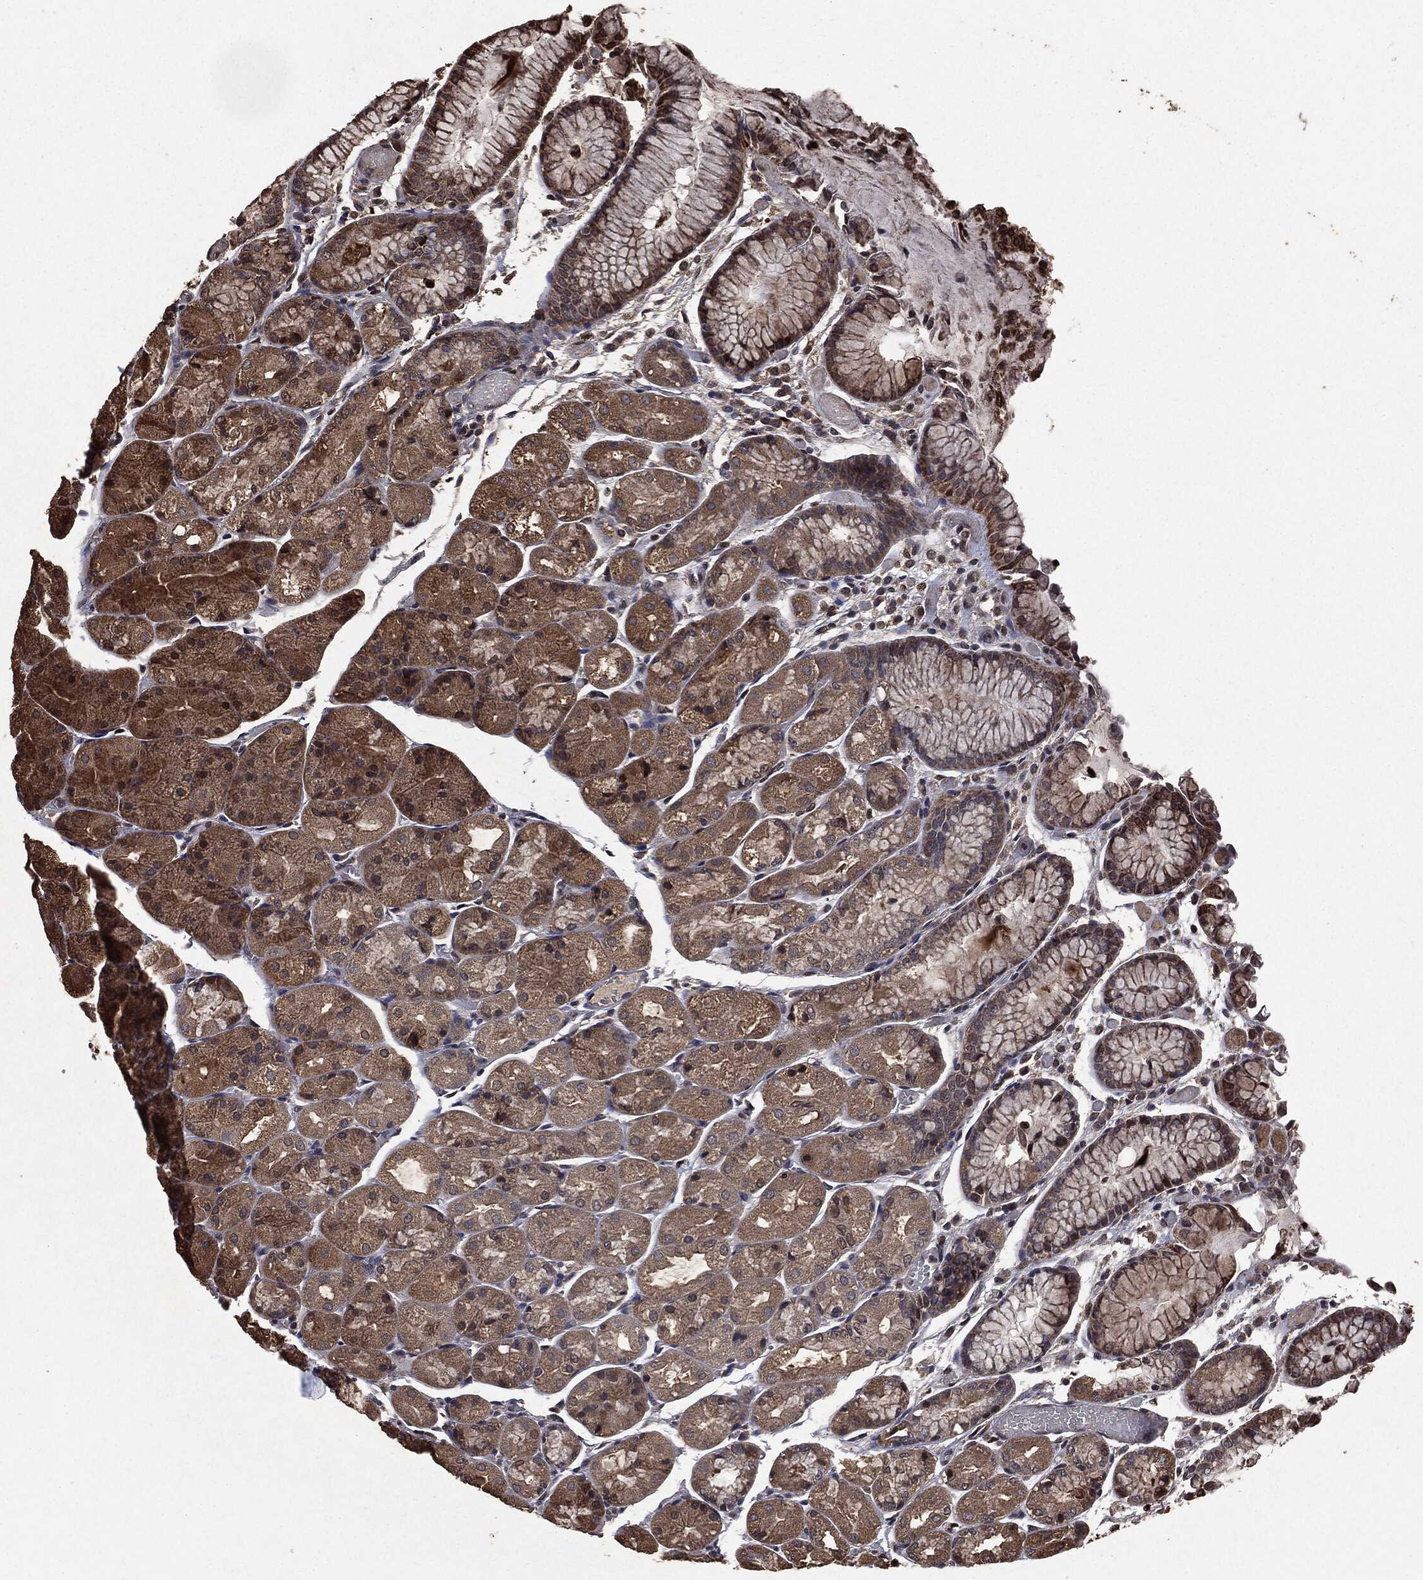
{"staining": {"intensity": "strong", "quantity": ">75%", "location": "cytoplasmic/membranous"}, "tissue": "stomach", "cell_type": "Glandular cells", "image_type": "normal", "snomed": [{"axis": "morphology", "description": "Normal tissue, NOS"}, {"axis": "topography", "description": "Stomach, upper"}], "caption": "Stomach stained for a protein (brown) displays strong cytoplasmic/membranous positive expression in approximately >75% of glandular cells.", "gene": "PPP6R2", "patient": {"sex": "male", "age": 72}}